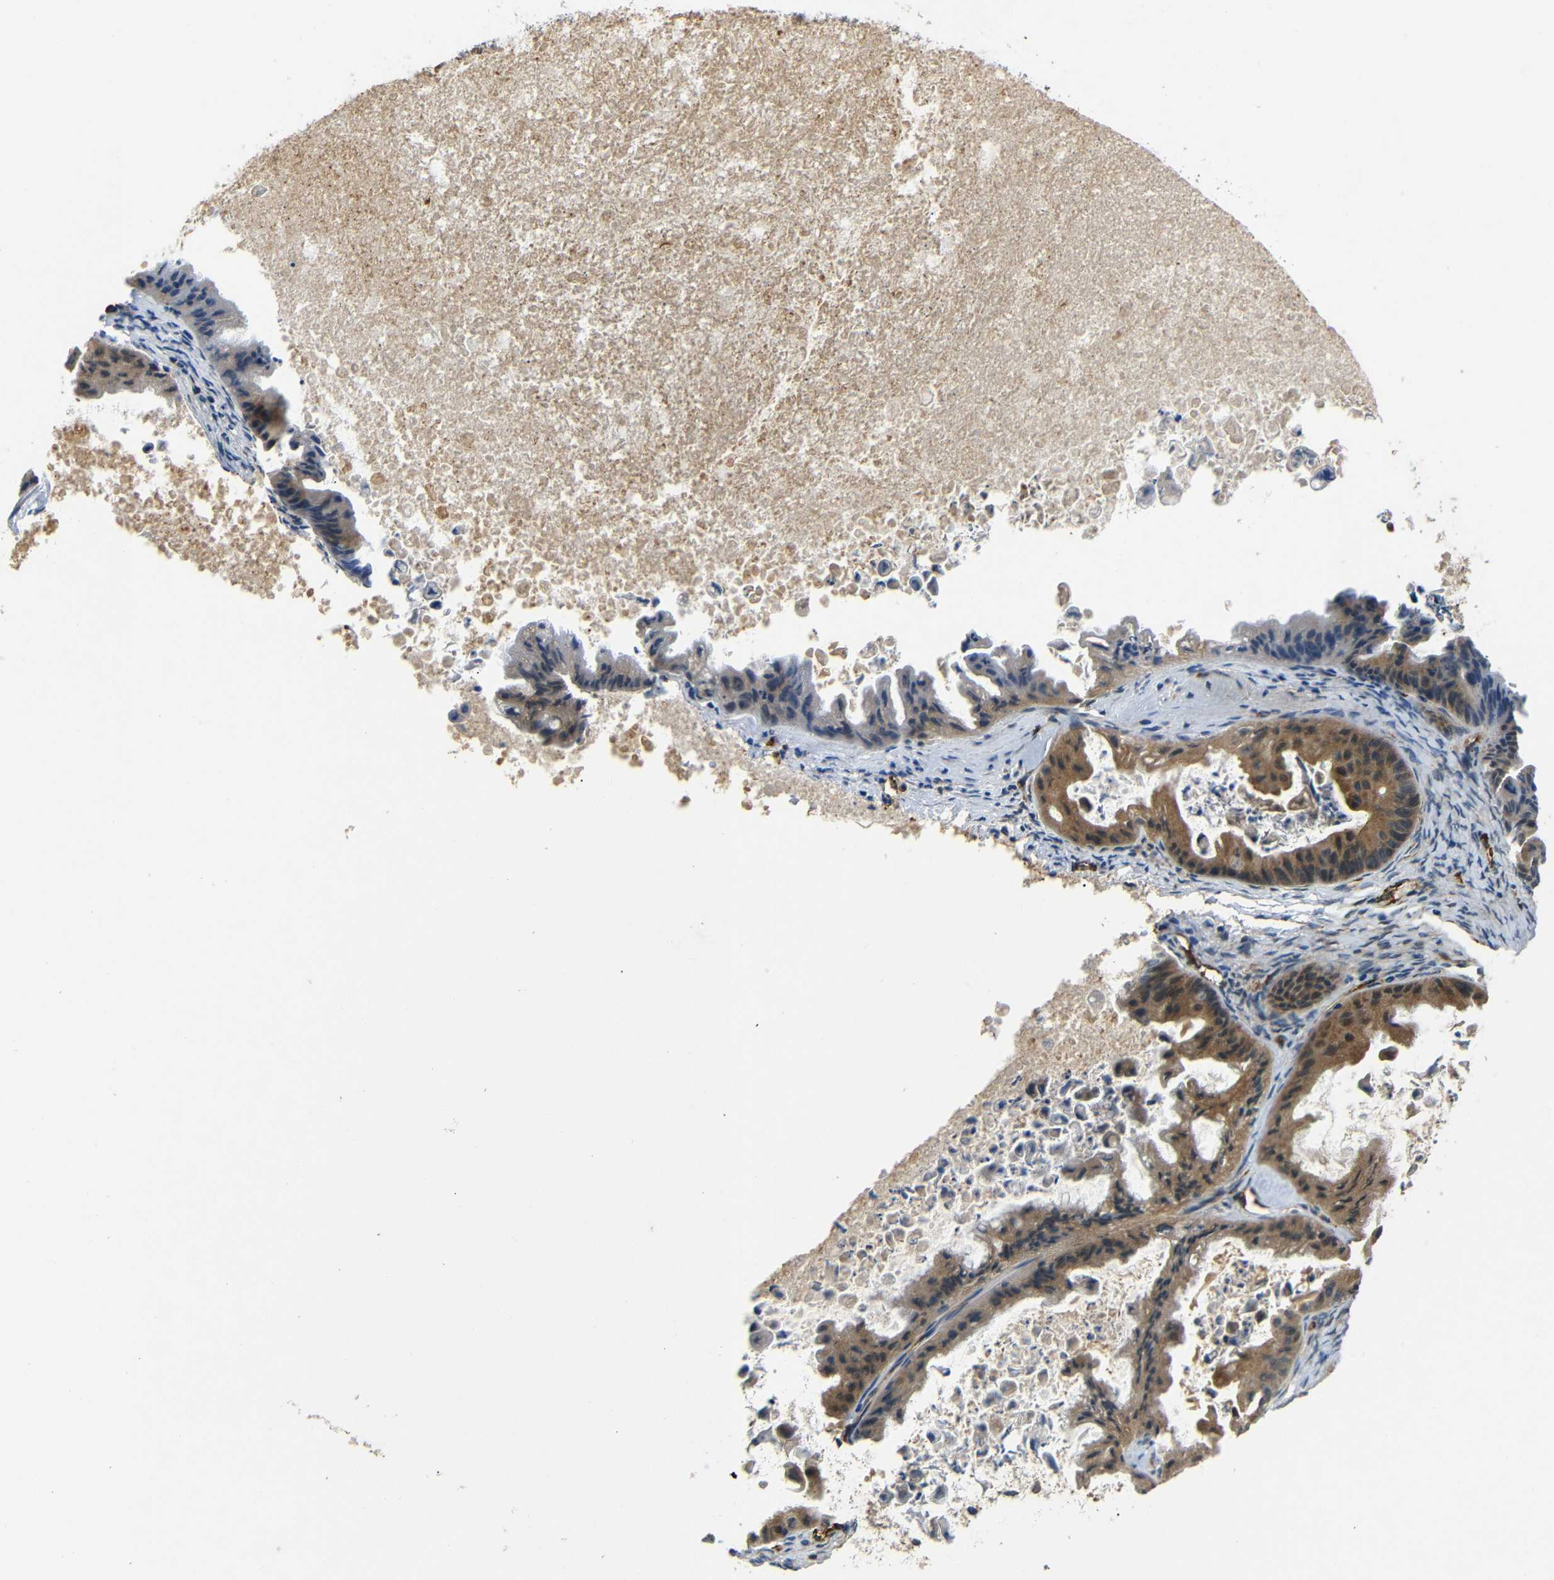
{"staining": {"intensity": "moderate", "quantity": ">75%", "location": "cytoplasmic/membranous"}, "tissue": "ovarian cancer", "cell_type": "Tumor cells", "image_type": "cancer", "snomed": [{"axis": "morphology", "description": "Cystadenocarcinoma, mucinous, NOS"}, {"axis": "topography", "description": "Ovary"}], "caption": "Moderate cytoplasmic/membranous protein expression is present in approximately >75% of tumor cells in ovarian mucinous cystadenocarcinoma. (DAB (3,3'-diaminobenzidine) IHC, brown staining for protein, blue staining for nuclei).", "gene": "ATP7A", "patient": {"sex": "female", "age": 37}}